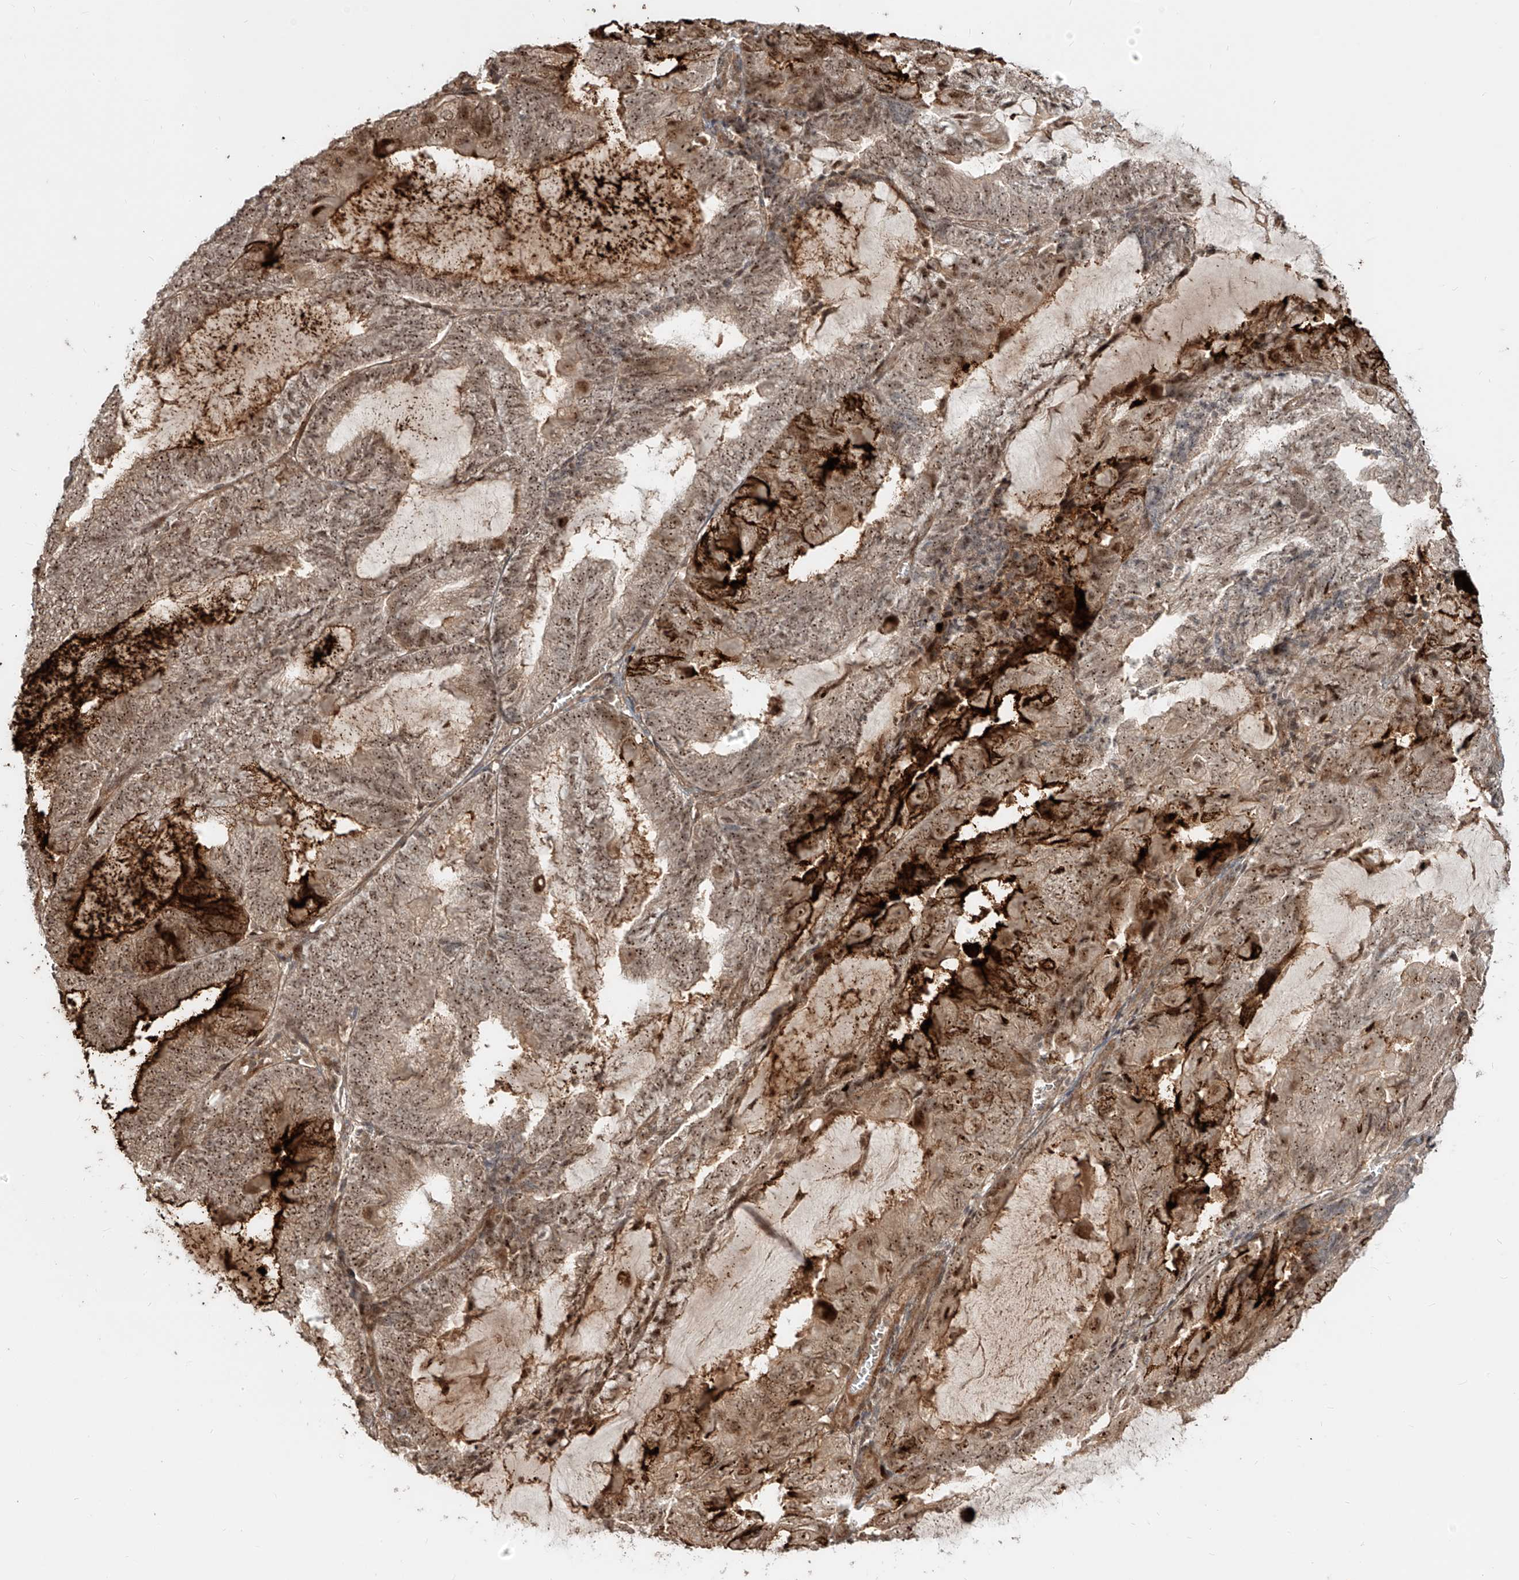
{"staining": {"intensity": "moderate", "quantity": ">75%", "location": "nuclear"}, "tissue": "endometrial cancer", "cell_type": "Tumor cells", "image_type": "cancer", "snomed": [{"axis": "morphology", "description": "Adenocarcinoma, NOS"}, {"axis": "topography", "description": "Endometrium"}], "caption": "Endometrial cancer stained for a protein shows moderate nuclear positivity in tumor cells.", "gene": "ZNF710", "patient": {"sex": "female", "age": 81}}